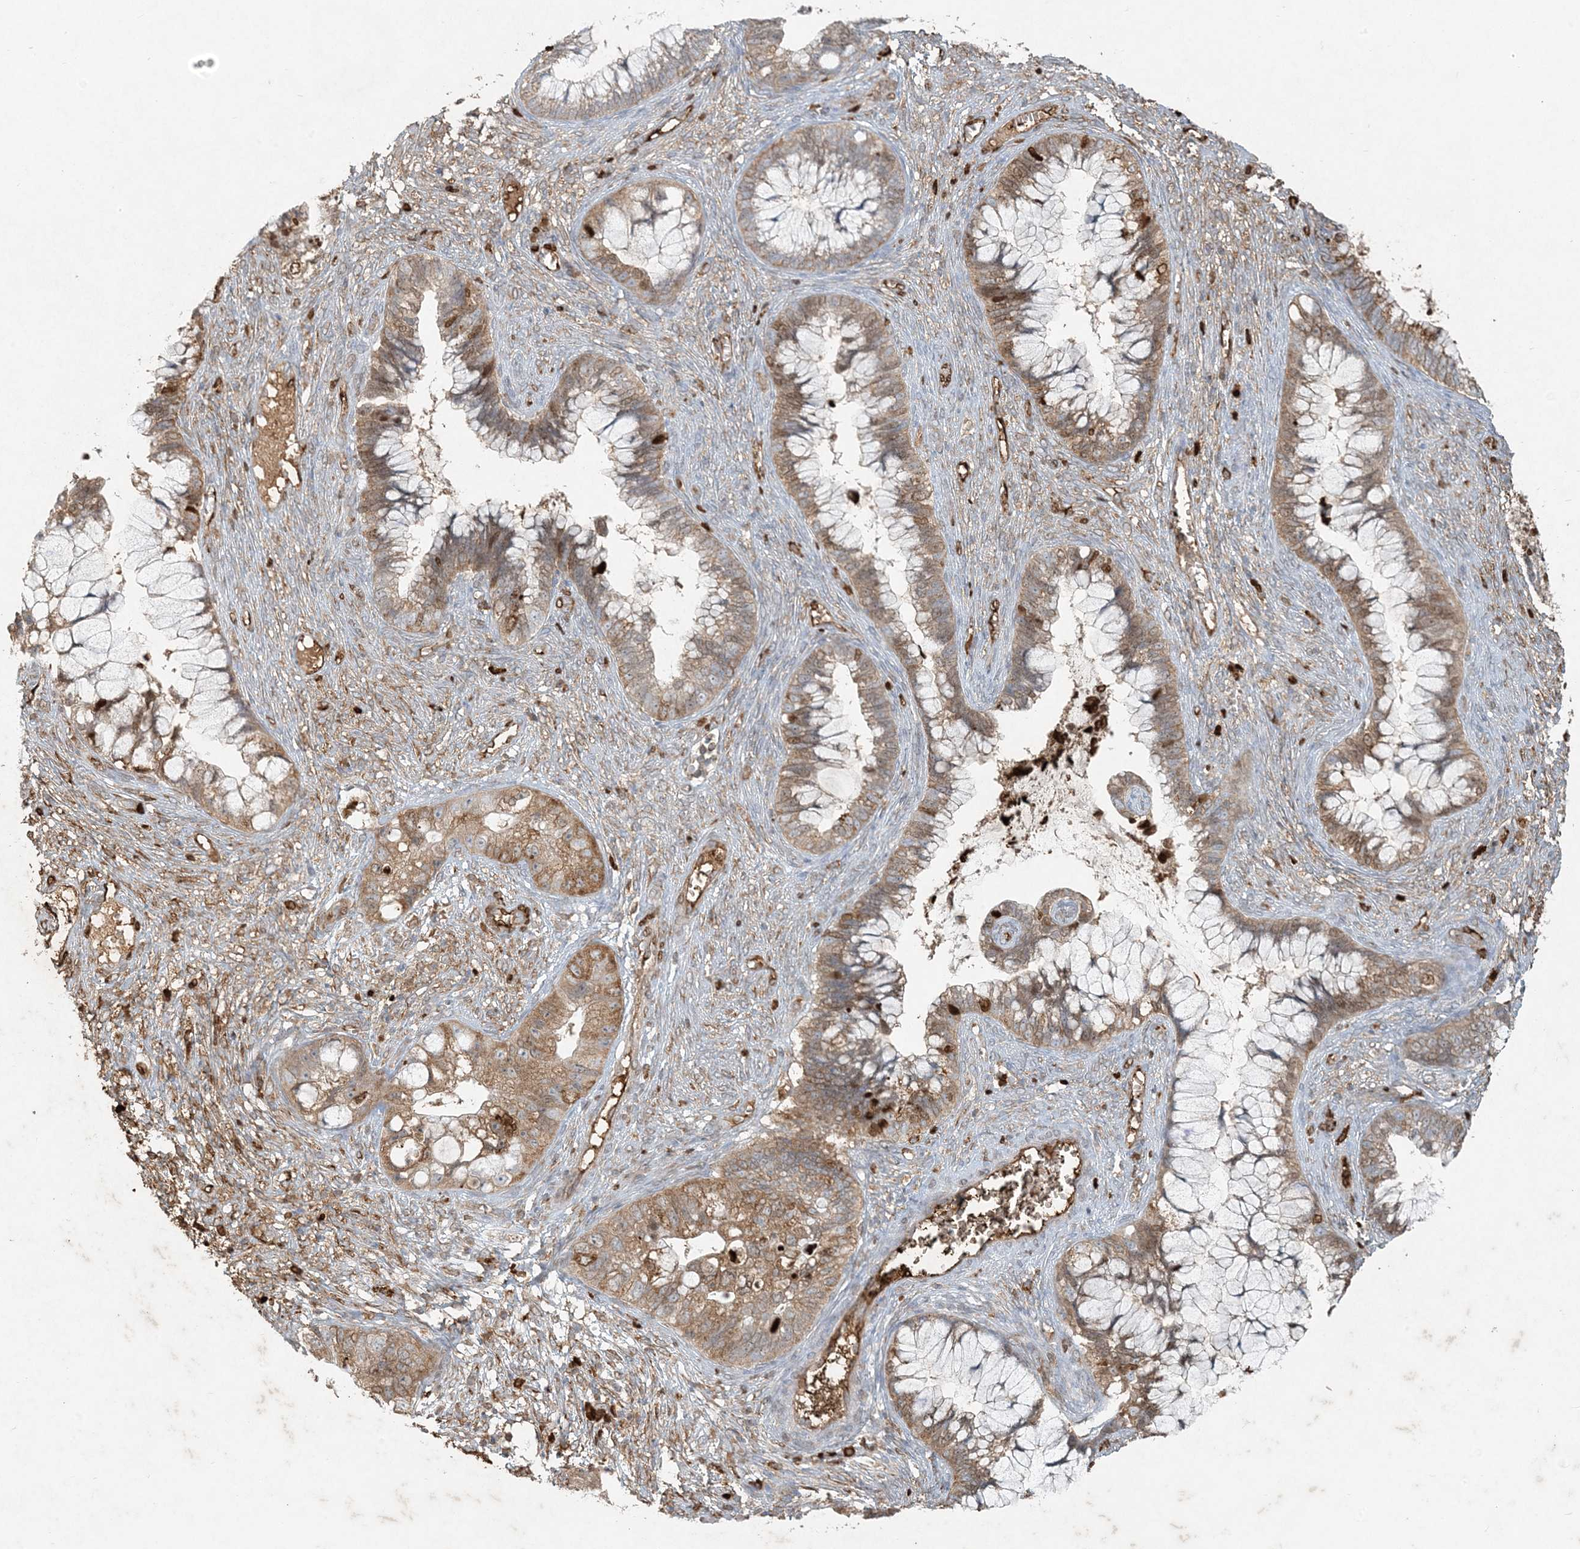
{"staining": {"intensity": "moderate", "quantity": ">75%", "location": "cytoplasmic/membranous"}, "tissue": "cervical cancer", "cell_type": "Tumor cells", "image_type": "cancer", "snomed": [{"axis": "morphology", "description": "Adenocarcinoma, NOS"}, {"axis": "topography", "description": "Cervix"}], "caption": "Cervical adenocarcinoma stained with a brown dye reveals moderate cytoplasmic/membranous positive staining in approximately >75% of tumor cells.", "gene": "MCOLN1", "patient": {"sex": "female", "age": 44}}